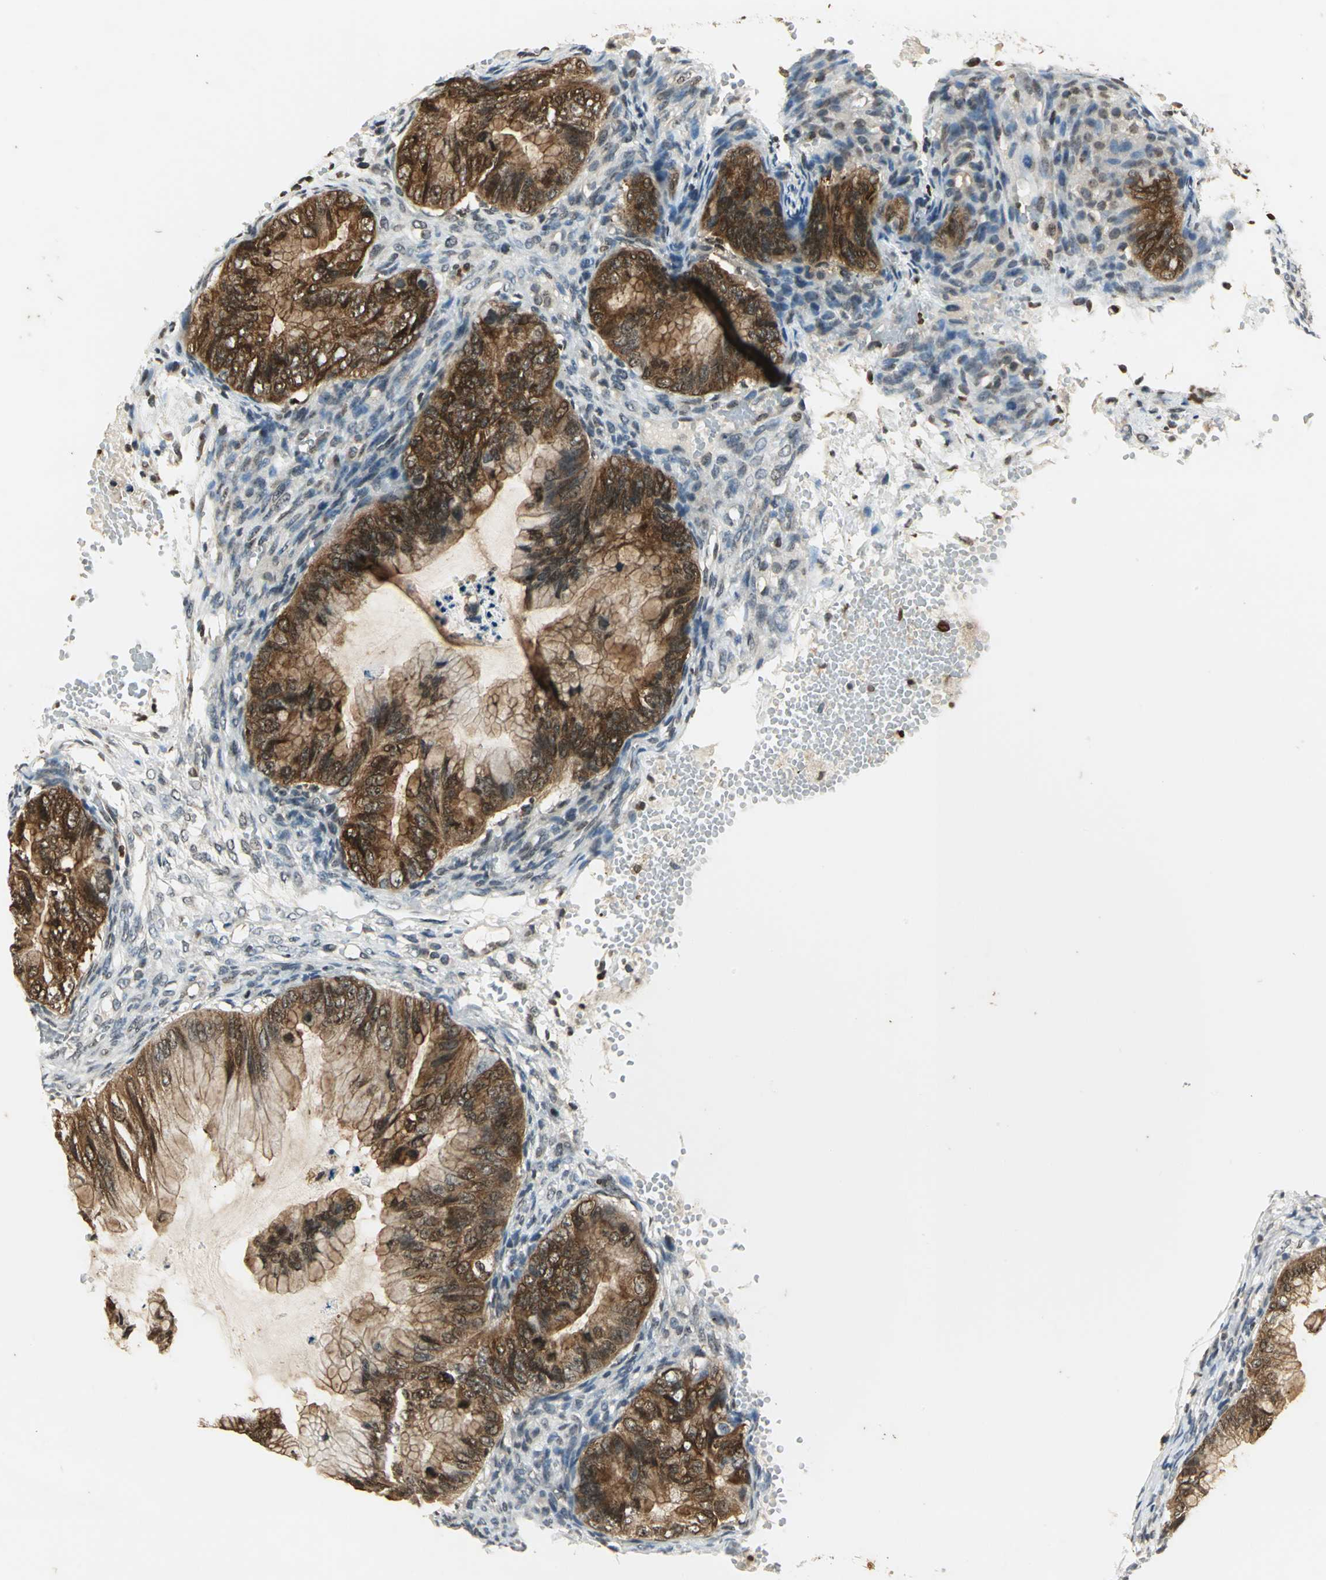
{"staining": {"intensity": "strong", "quantity": "25%-75%", "location": "cytoplasmic/membranous,nuclear"}, "tissue": "ovarian cancer", "cell_type": "Tumor cells", "image_type": "cancer", "snomed": [{"axis": "morphology", "description": "Cystadenocarcinoma, mucinous, NOS"}, {"axis": "topography", "description": "Ovary"}], "caption": "Tumor cells demonstrate high levels of strong cytoplasmic/membranous and nuclear positivity in approximately 25%-75% of cells in ovarian cancer (mucinous cystadenocarcinoma).", "gene": "LGALS3", "patient": {"sex": "female", "age": 36}}